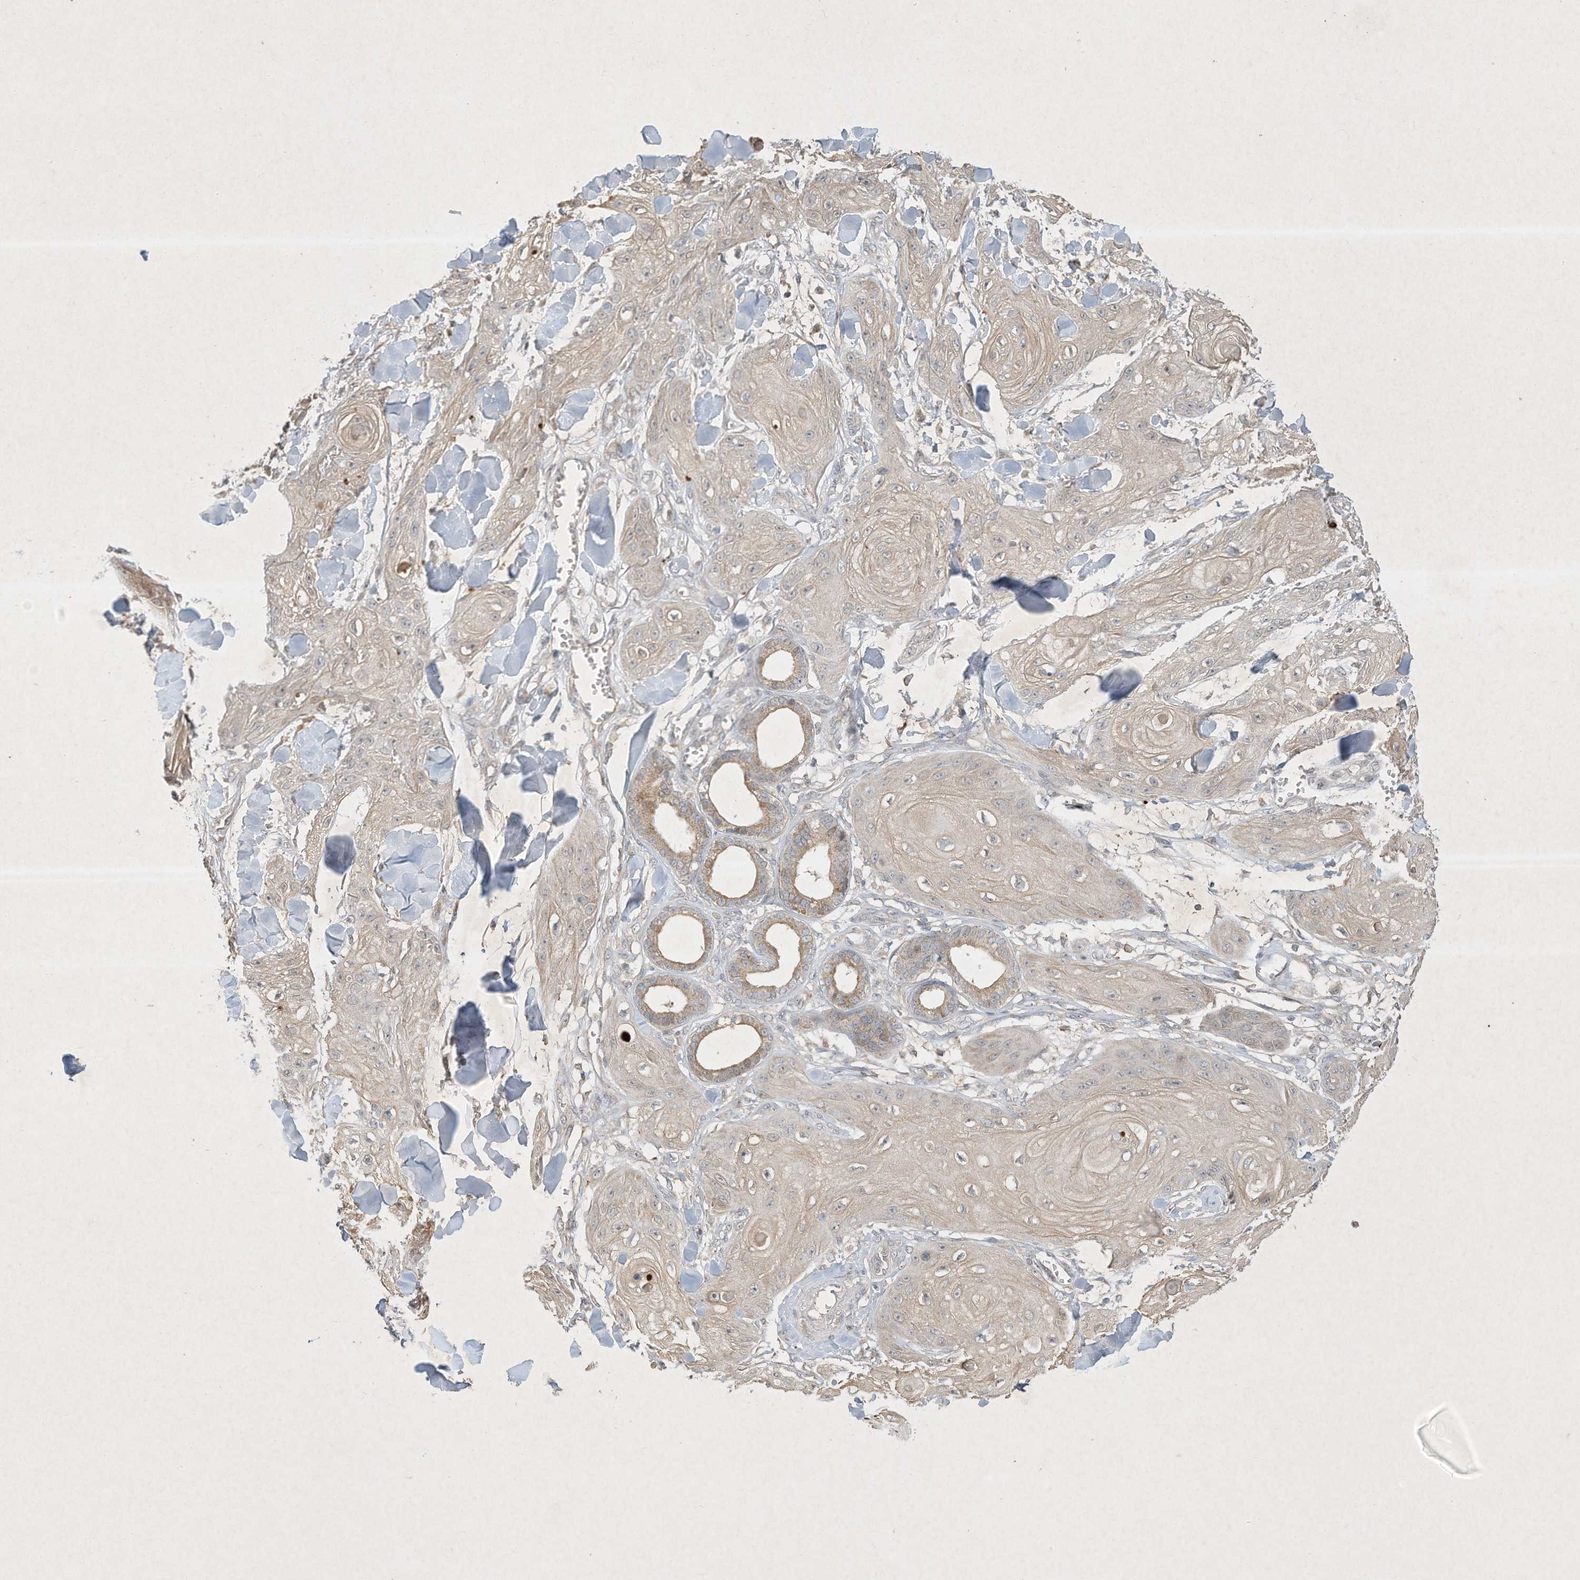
{"staining": {"intensity": "negative", "quantity": "none", "location": "none"}, "tissue": "skin cancer", "cell_type": "Tumor cells", "image_type": "cancer", "snomed": [{"axis": "morphology", "description": "Squamous cell carcinoma, NOS"}, {"axis": "topography", "description": "Skin"}], "caption": "Immunohistochemistry (IHC) micrograph of skin squamous cell carcinoma stained for a protein (brown), which reveals no positivity in tumor cells. (DAB immunohistochemistry with hematoxylin counter stain).", "gene": "BTRC", "patient": {"sex": "male", "age": 74}}